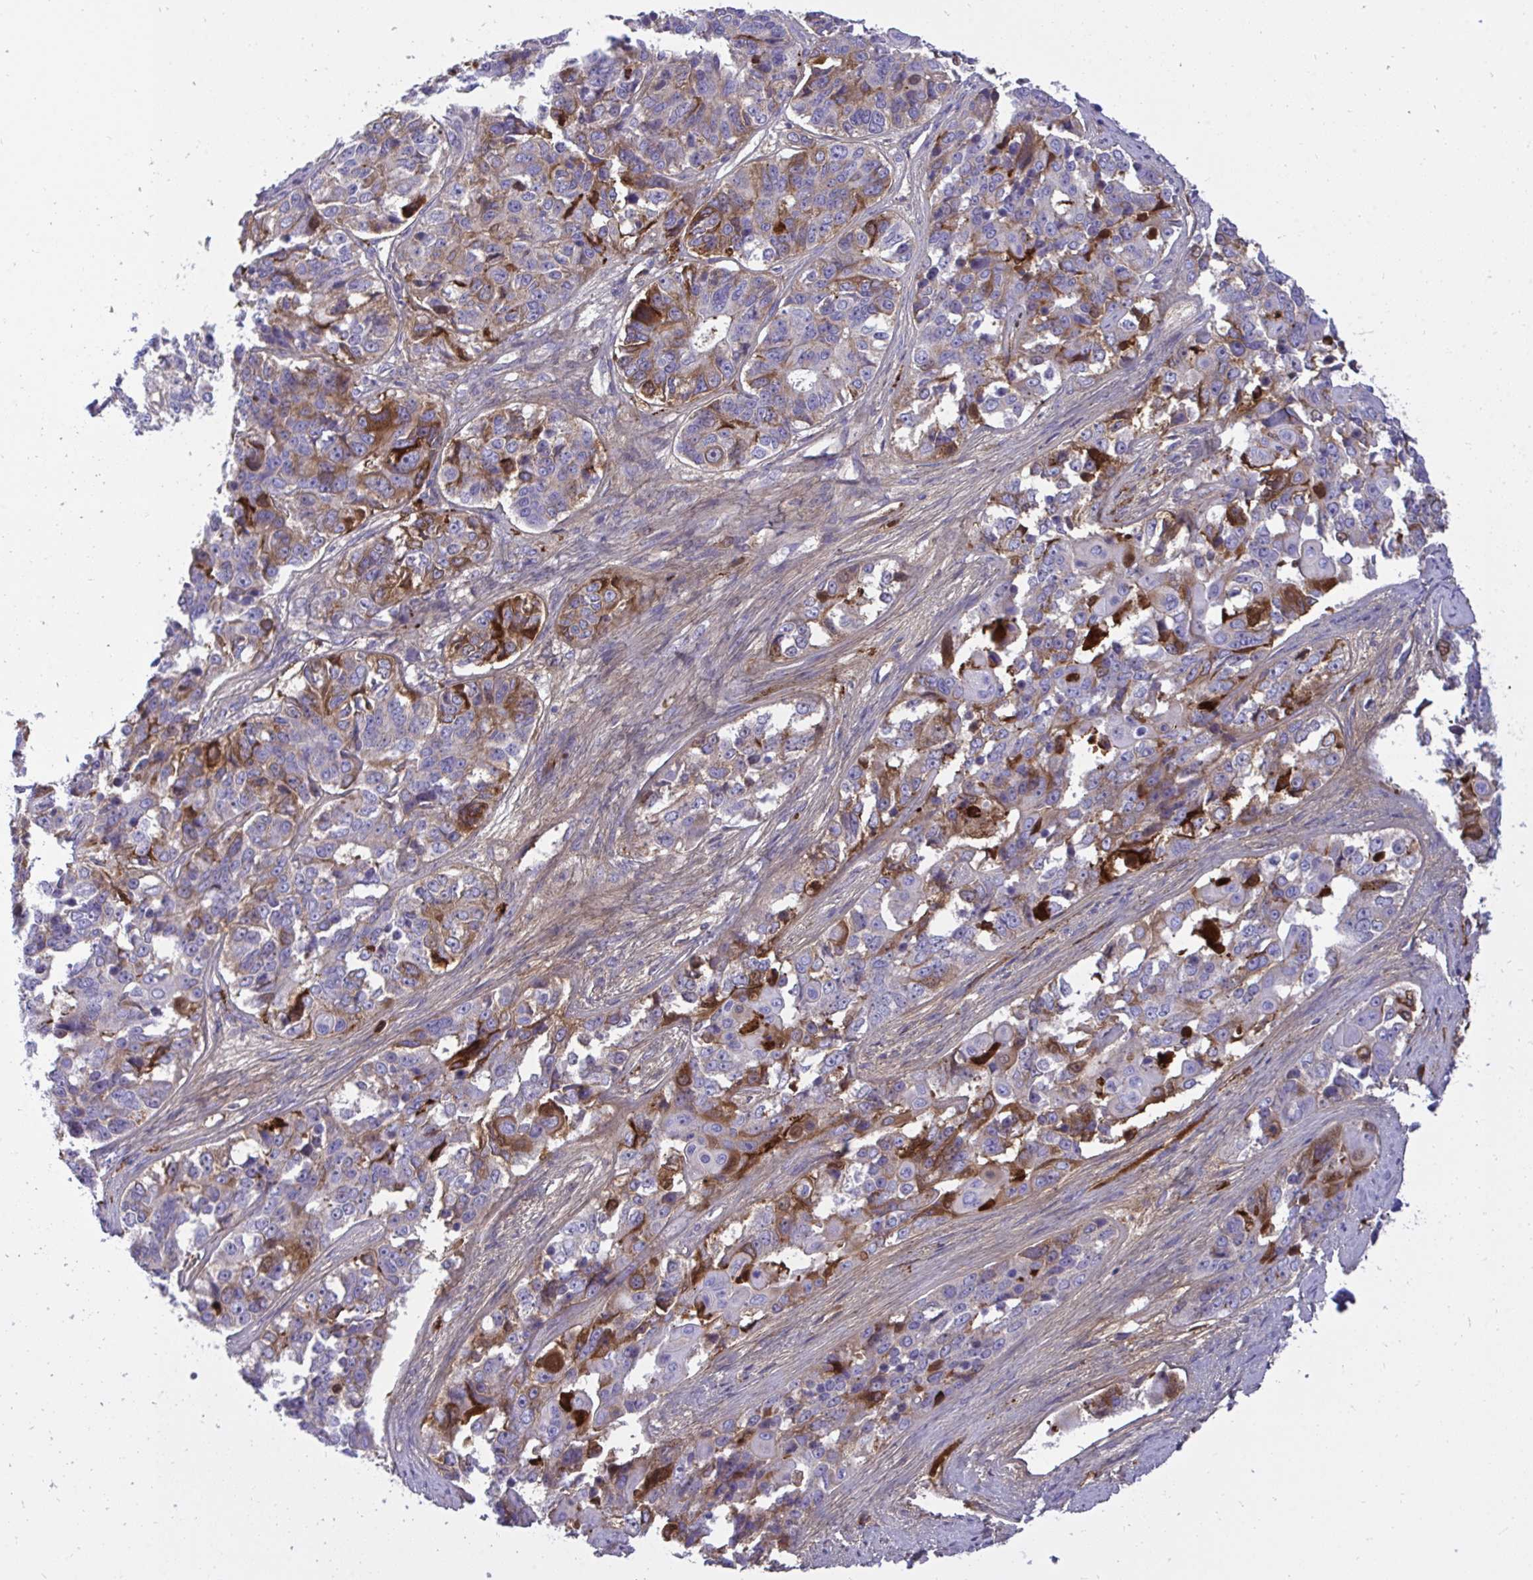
{"staining": {"intensity": "moderate", "quantity": "<25%", "location": "cytoplasmic/membranous"}, "tissue": "ovarian cancer", "cell_type": "Tumor cells", "image_type": "cancer", "snomed": [{"axis": "morphology", "description": "Carcinoma, endometroid"}, {"axis": "topography", "description": "Ovary"}], "caption": "This is an image of IHC staining of endometroid carcinoma (ovarian), which shows moderate expression in the cytoplasmic/membranous of tumor cells.", "gene": "F2", "patient": {"sex": "female", "age": 51}}